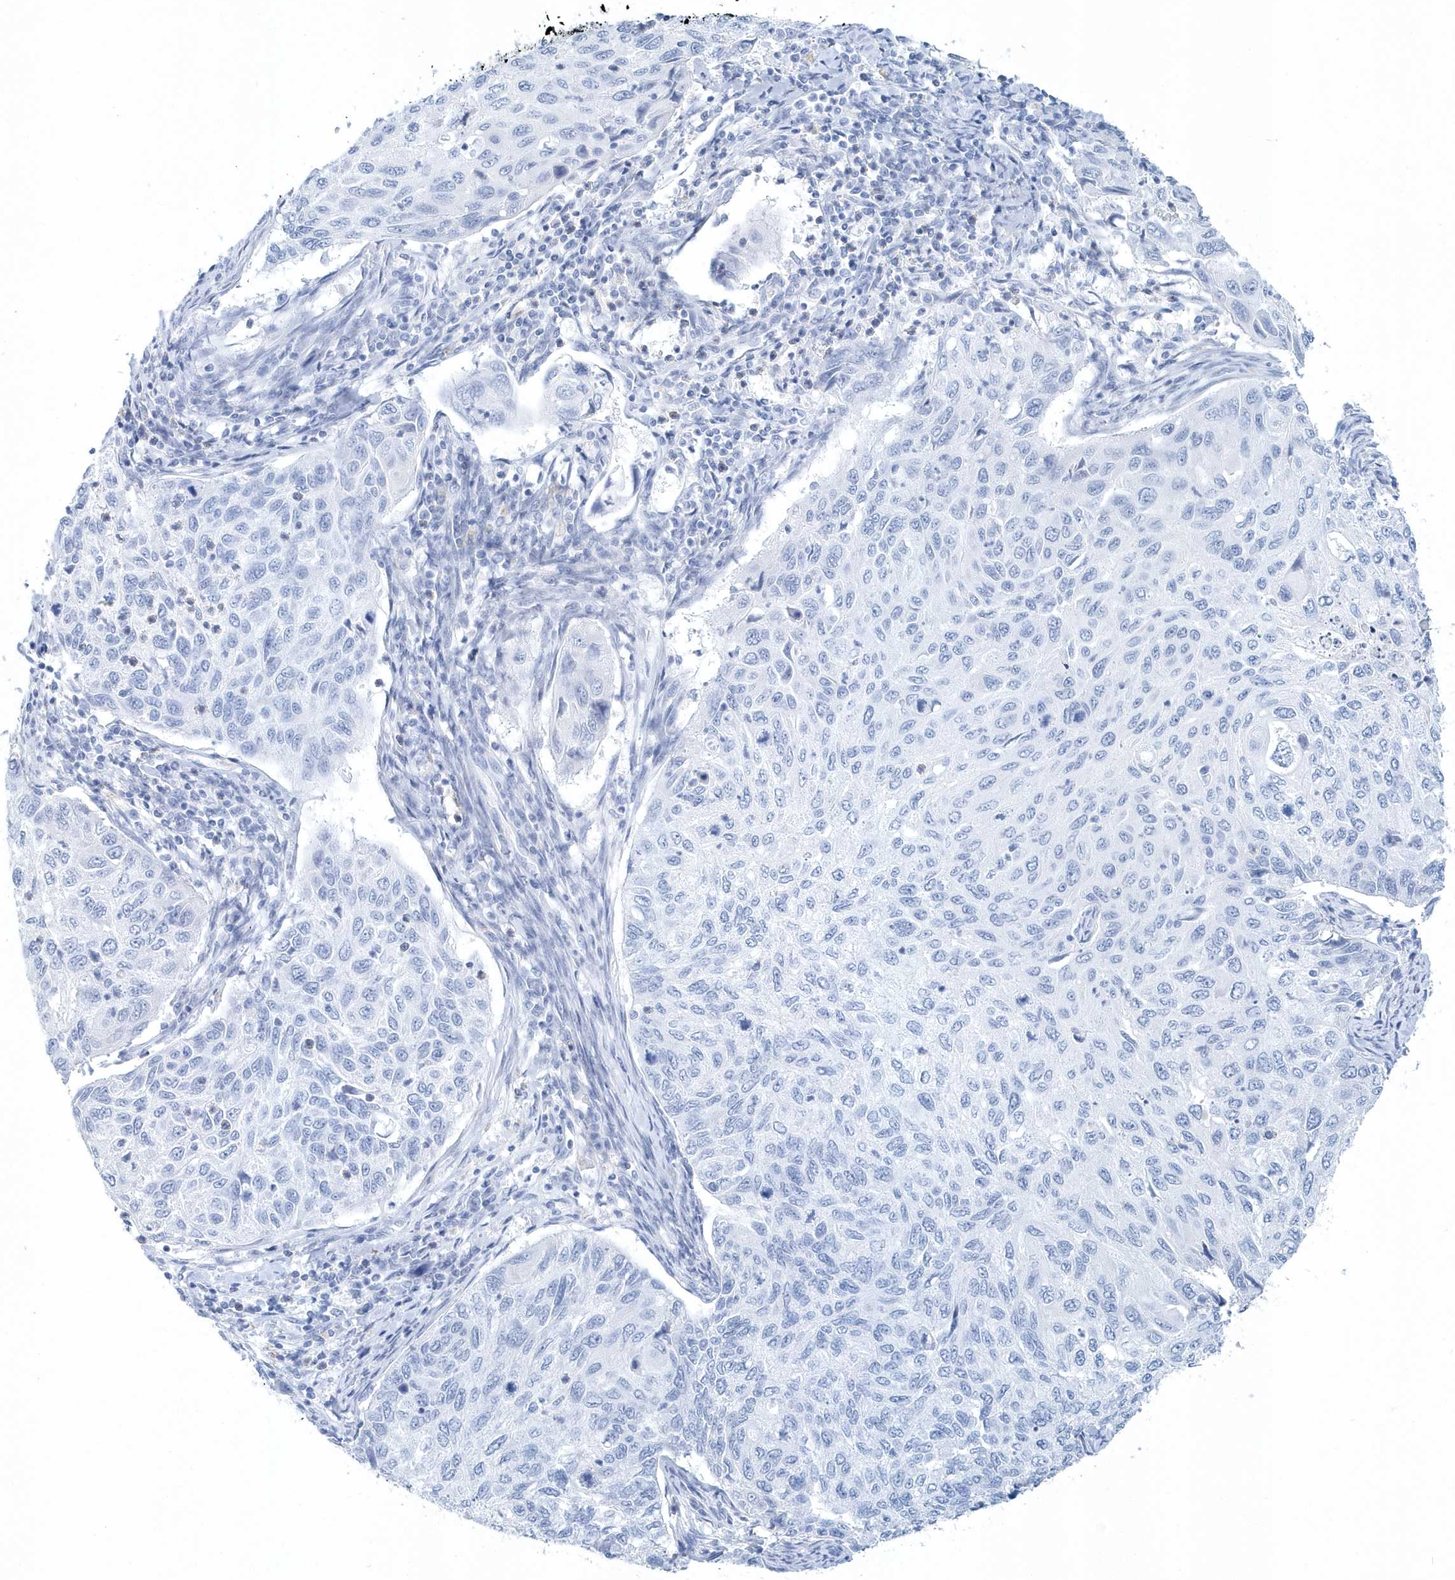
{"staining": {"intensity": "negative", "quantity": "none", "location": "none"}, "tissue": "cervical cancer", "cell_type": "Tumor cells", "image_type": "cancer", "snomed": [{"axis": "morphology", "description": "Squamous cell carcinoma, NOS"}, {"axis": "topography", "description": "Cervix"}], "caption": "A high-resolution histopathology image shows immunohistochemistry (IHC) staining of cervical cancer, which displays no significant staining in tumor cells.", "gene": "PTPRO", "patient": {"sex": "female", "age": 70}}